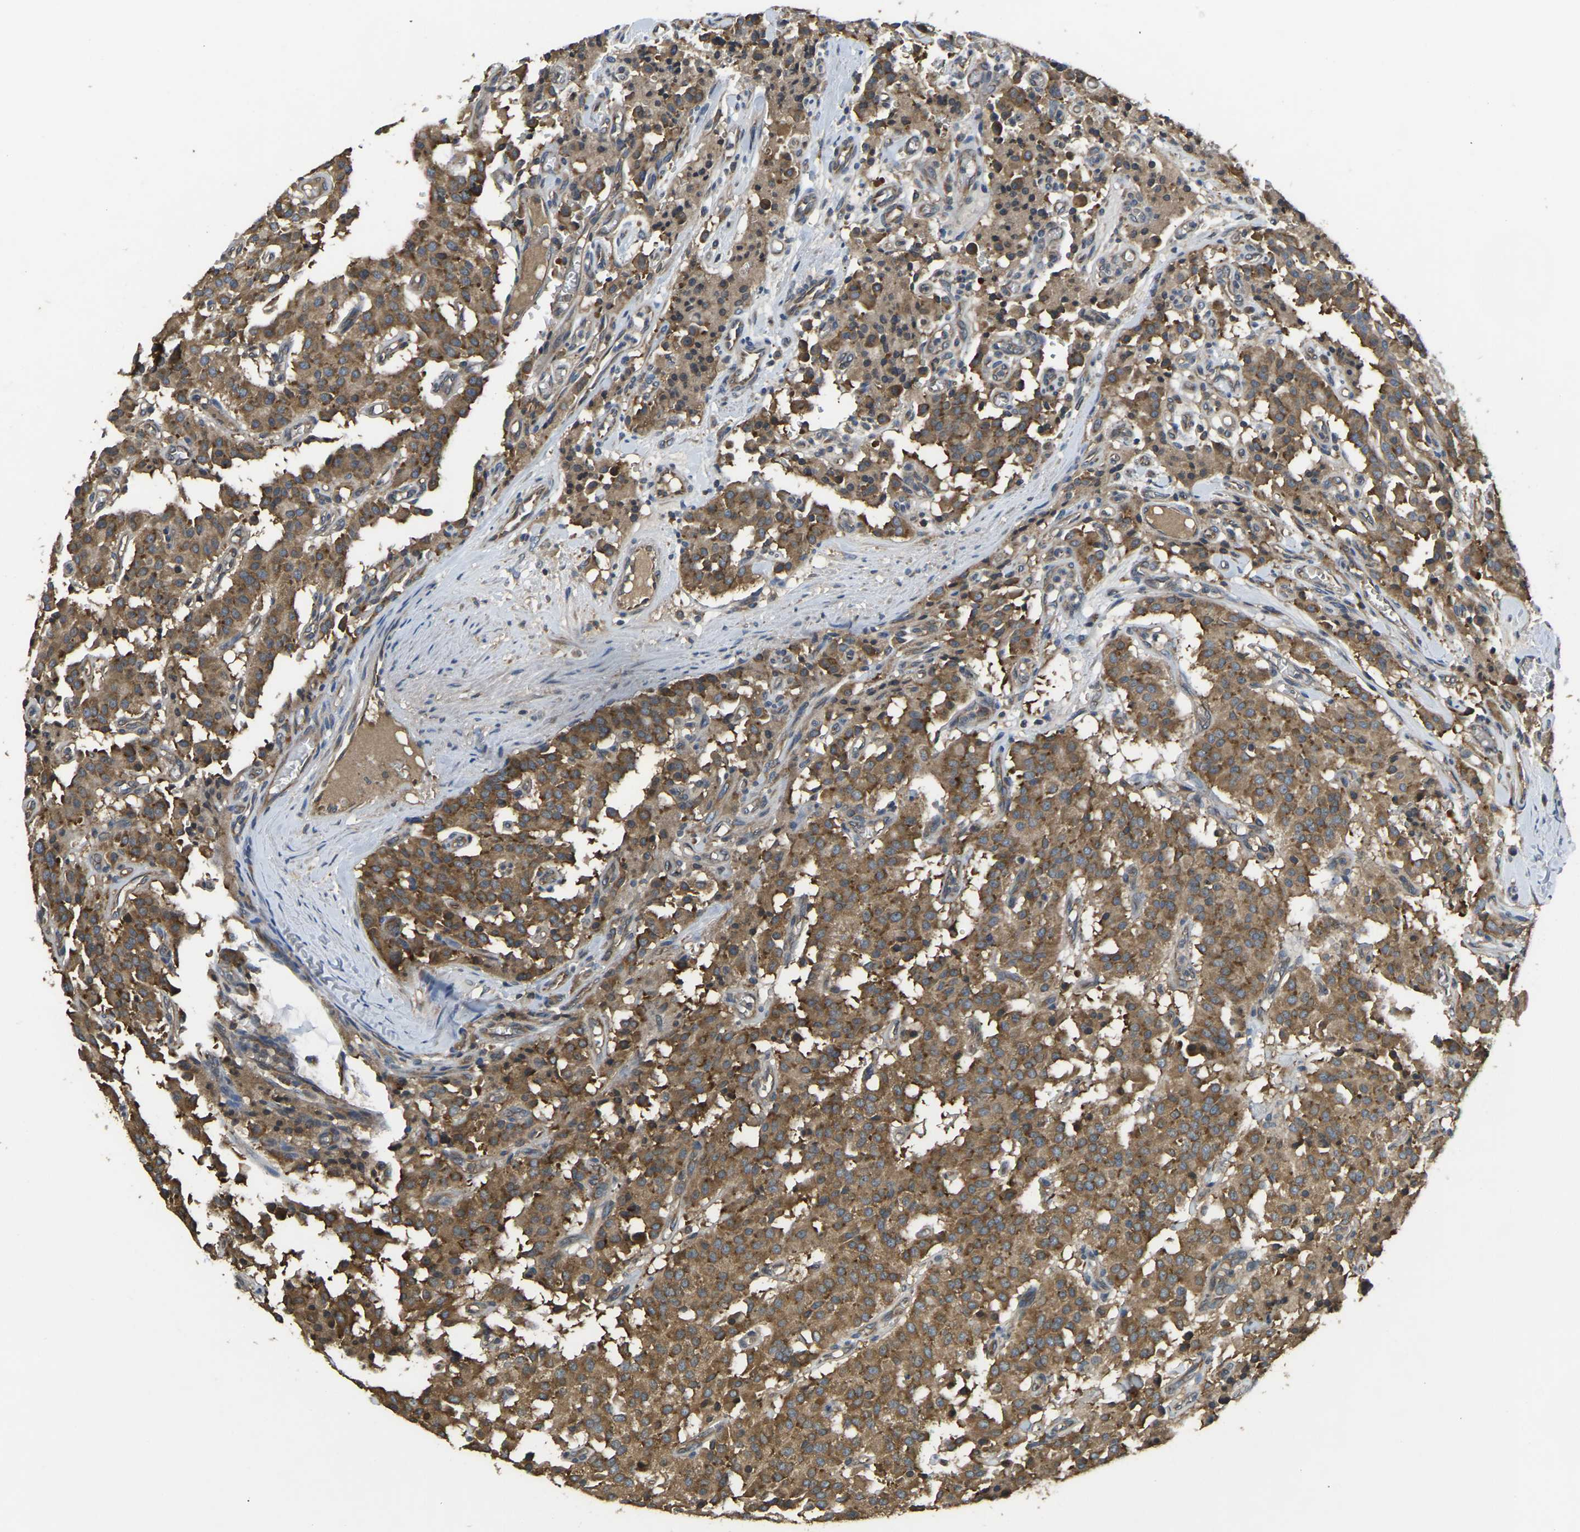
{"staining": {"intensity": "strong", "quantity": ">75%", "location": "cytoplasmic/membranous"}, "tissue": "carcinoid", "cell_type": "Tumor cells", "image_type": "cancer", "snomed": [{"axis": "morphology", "description": "Carcinoid, malignant, NOS"}, {"axis": "topography", "description": "Lung"}], "caption": "This image shows immunohistochemistry staining of carcinoid (malignant), with high strong cytoplasmic/membranous positivity in about >75% of tumor cells.", "gene": "AIMP1", "patient": {"sex": "male", "age": 30}}